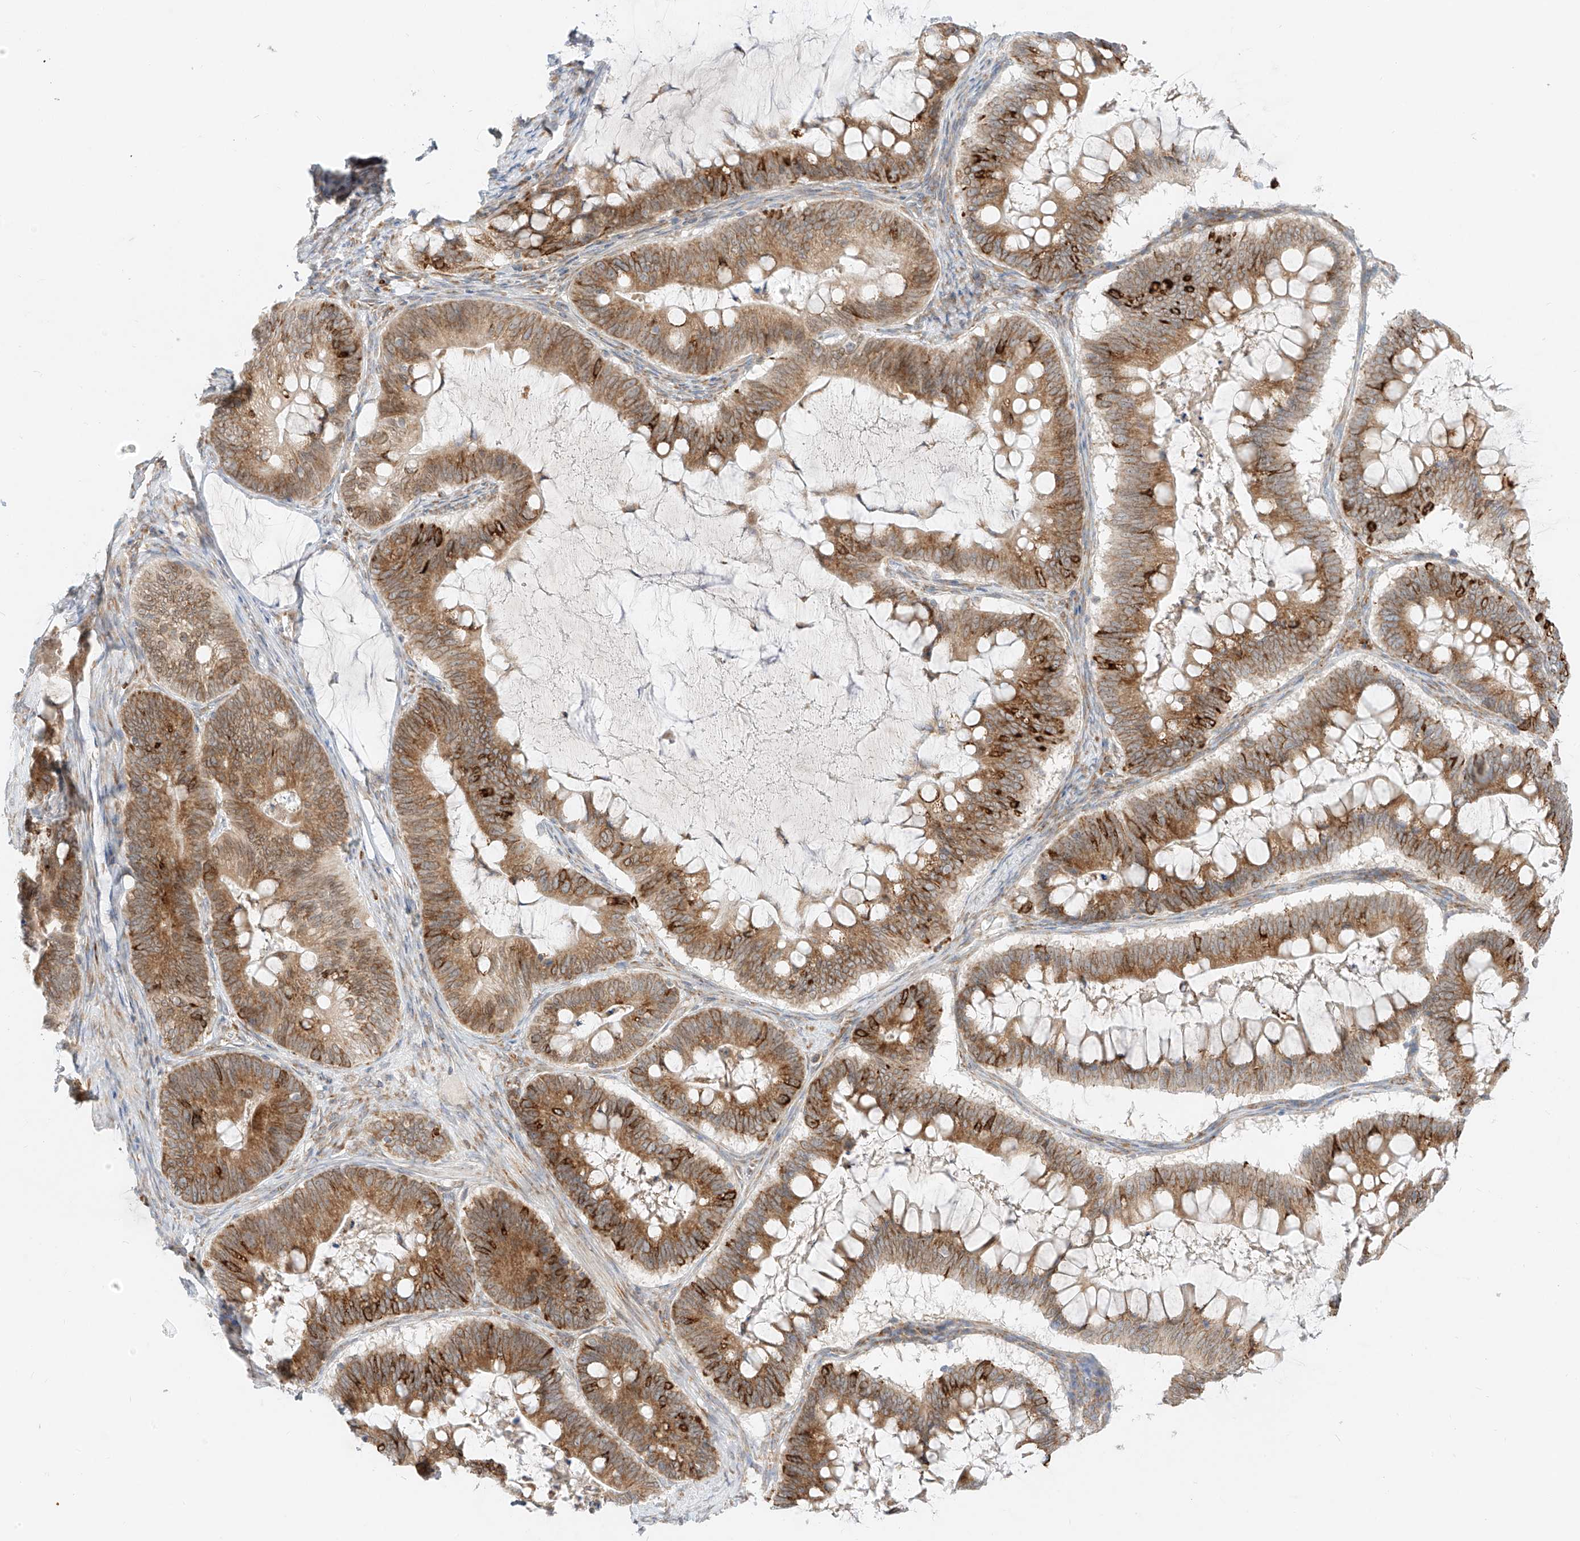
{"staining": {"intensity": "moderate", "quantity": ">75%", "location": "cytoplasmic/membranous"}, "tissue": "ovarian cancer", "cell_type": "Tumor cells", "image_type": "cancer", "snomed": [{"axis": "morphology", "description": "Cystadenocarcinoma, mucinous, NOS"}, {"axis": "topography", "description": "Ovary"}], "caption": "Protein expression by IHC demonstrates moderate cytoplasmic/membranous expression in about >75% of tumor cells in mucinous cystadenocarcinoma (ovarian).", "gene": "STT3A", "patient": {"sex": "female", "age": 61}}